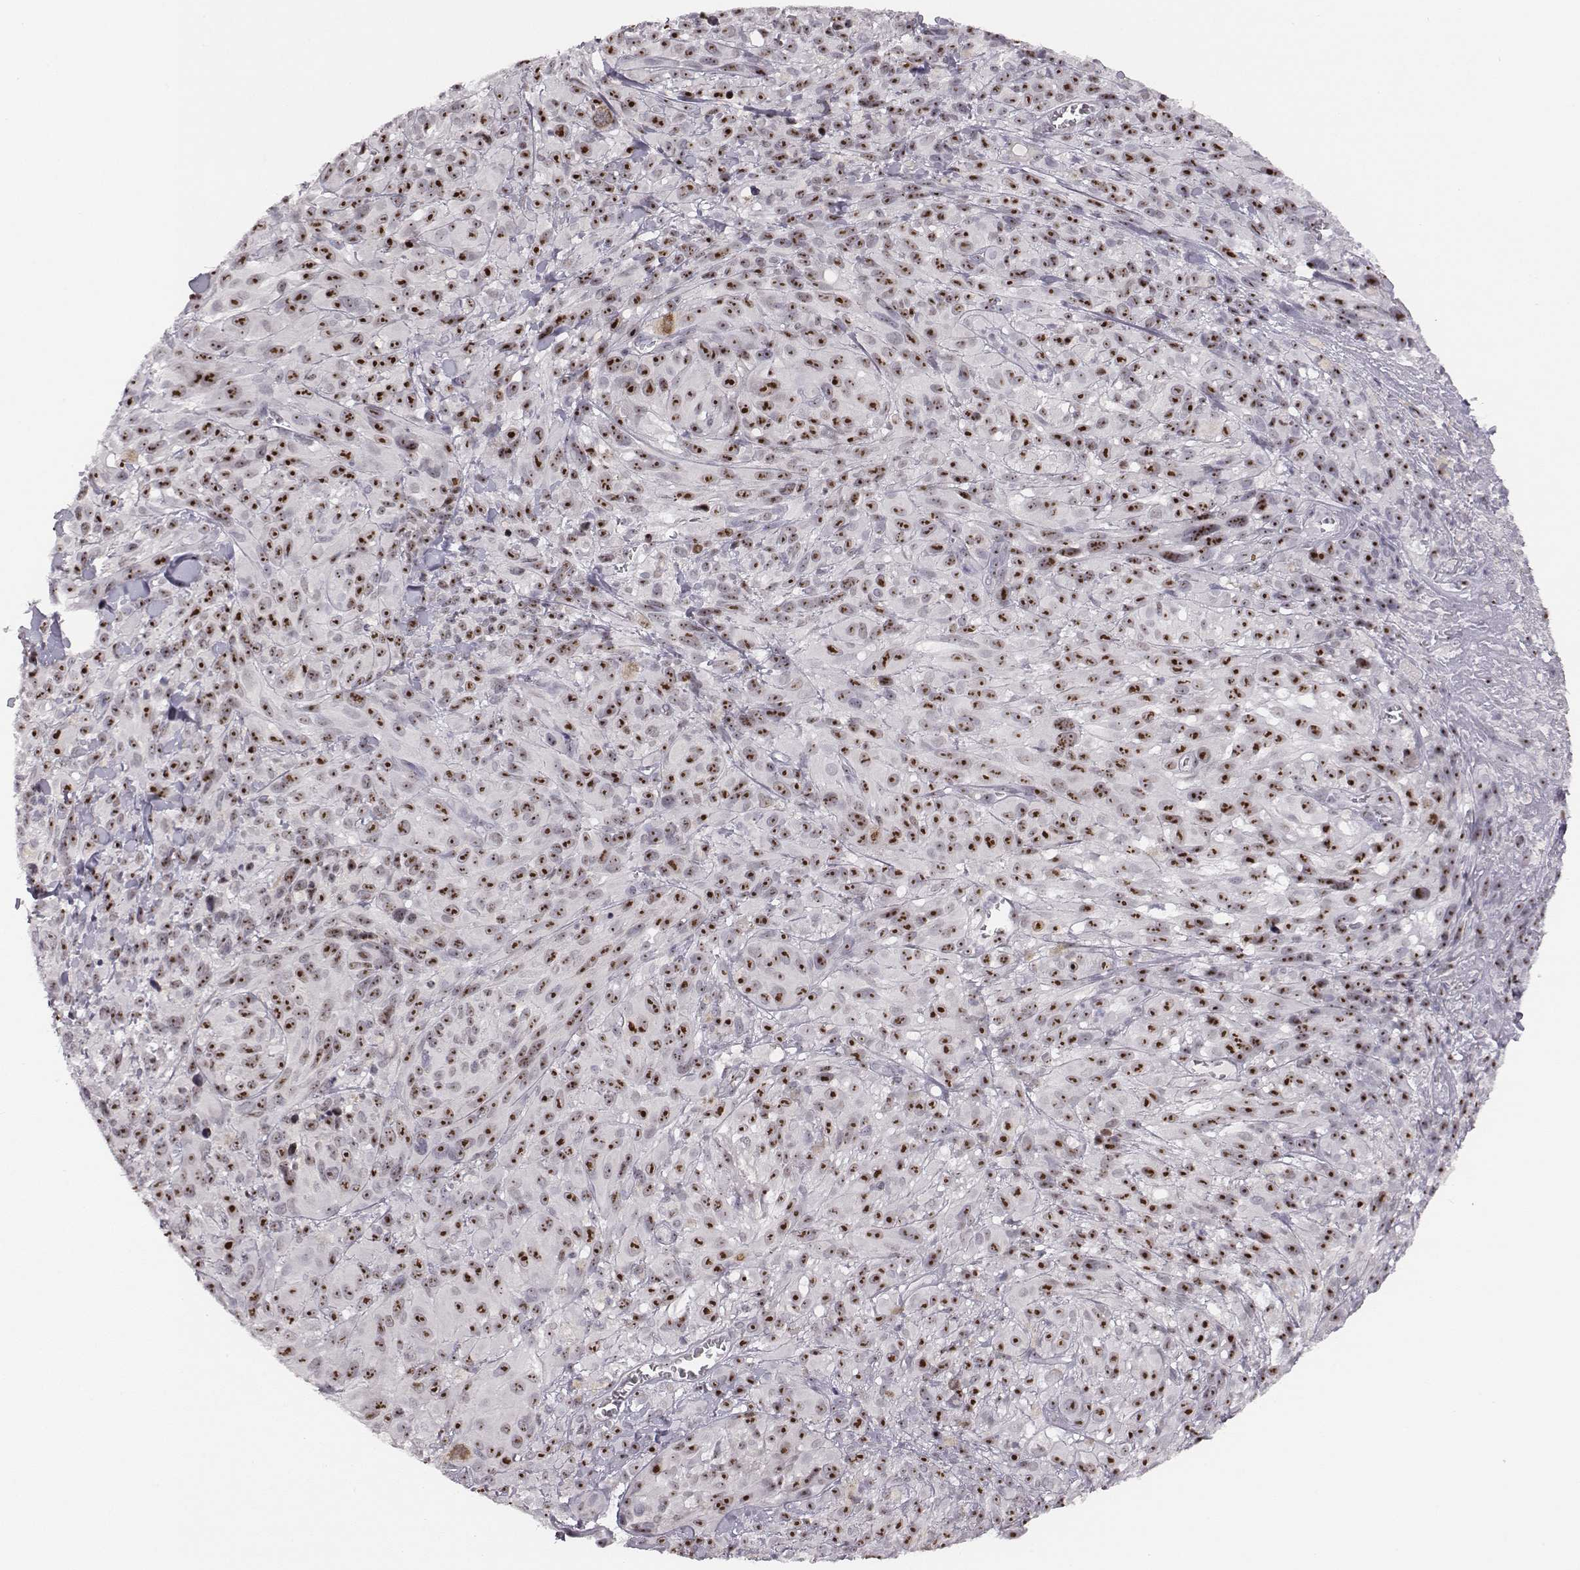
{"staining": {"intensity": "strong", "quantity": ">75%", "location": "nuclear"}, "tissue": "melanoma", "cell_type": "Tumor cells", "image_type": "cancer", "snomed": [{"axis": "morphology", "description": "Malignant melanoma, NOS"}, {"axis": "topography", "description": "Skin"}], "caption": "Protein expression by immunohistochemistry displays strong nuclear positivity in about >75% of tumor cells in malignant melanoma.", "gene": "NIFK", "patient": {"sex": "male", "age": 83}}